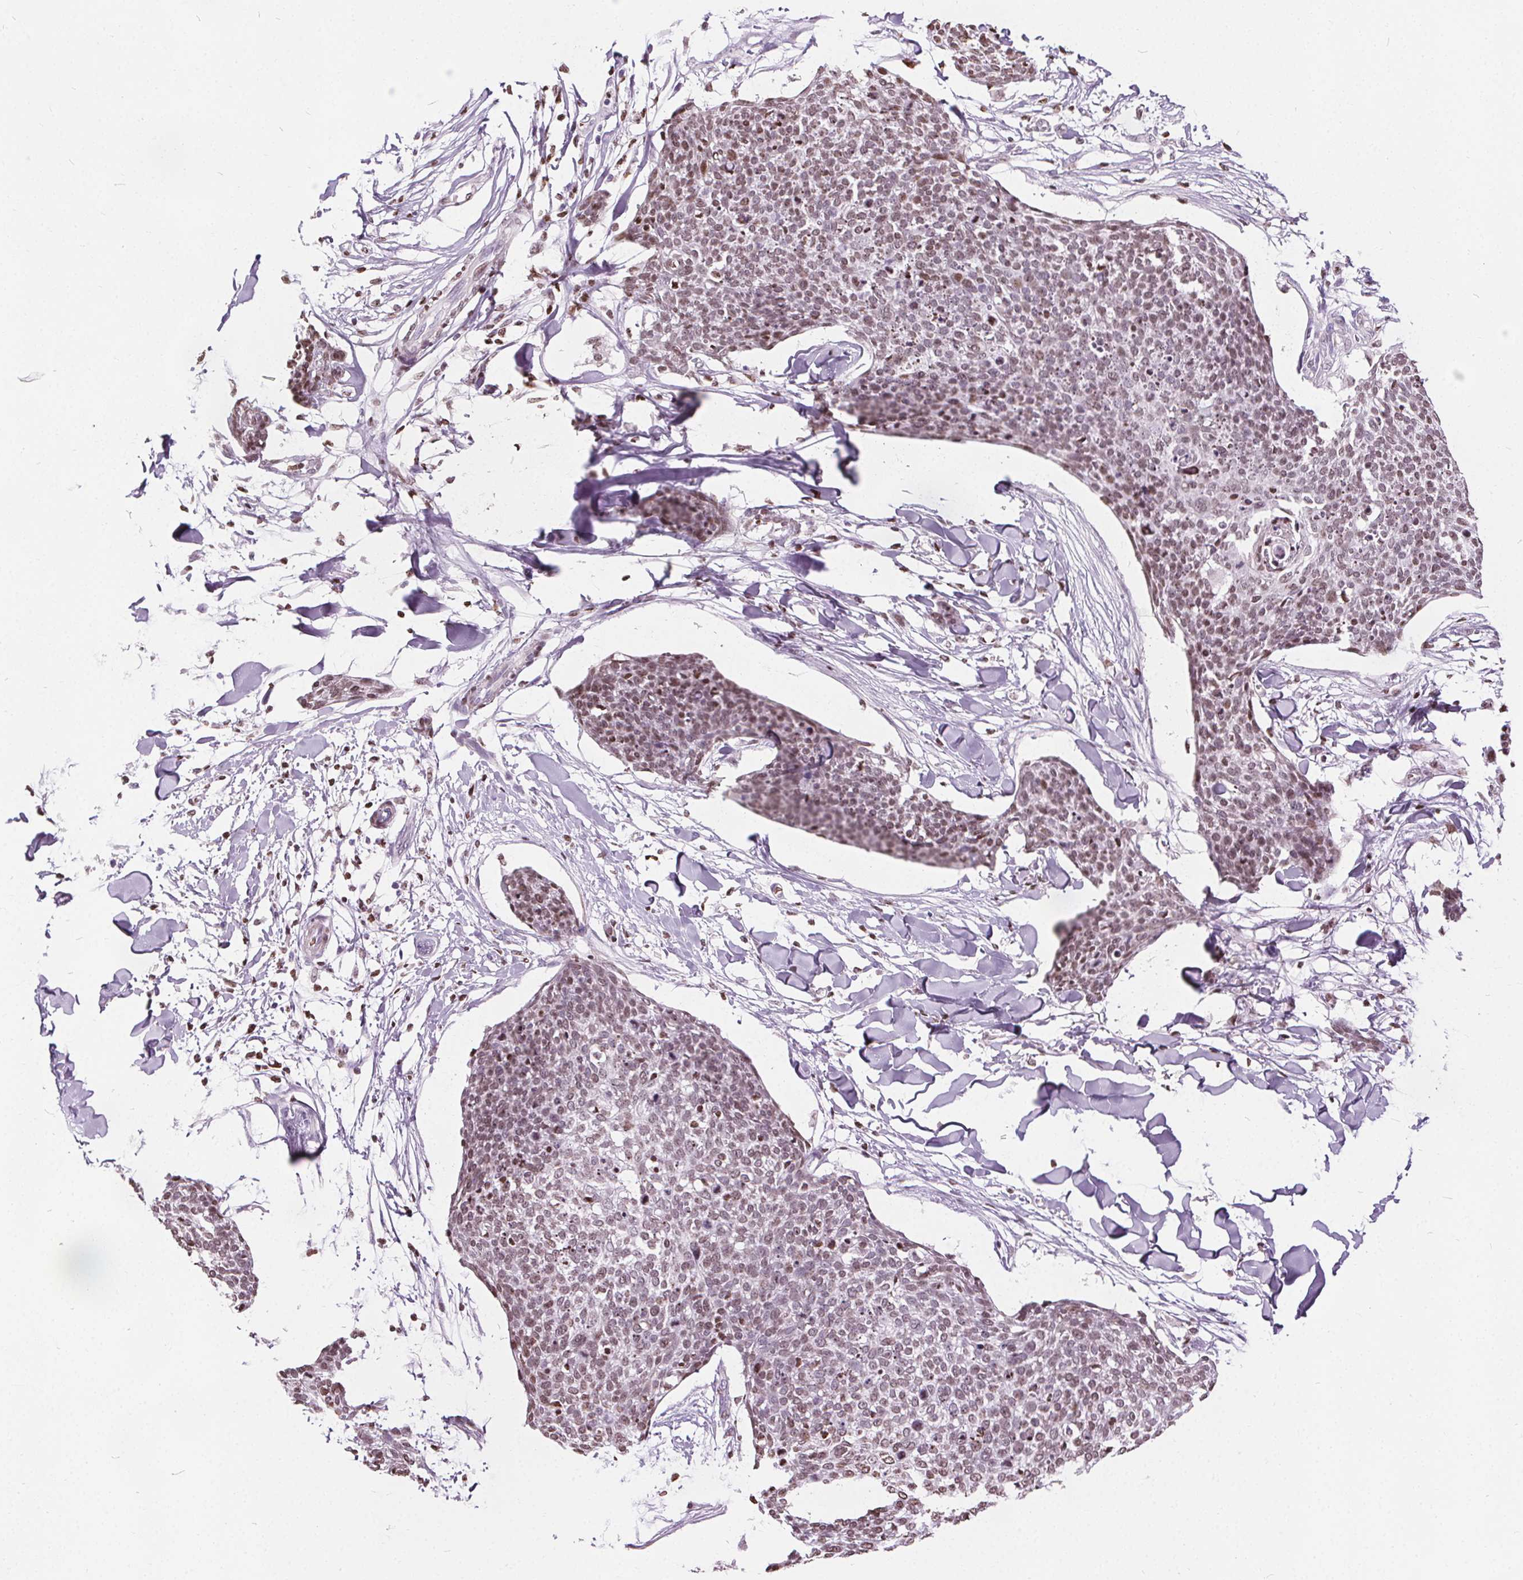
{"staining": {"intensity": "weak", "quantity": ">75%", "location": "nuclear"}, "tissue": "skin cancer", "cell_type": "Tumor cells", "image_type": "cancer", "snomed": [{"axis": "morphology", "description": "Squamous cell carcinoma, NOS"}, {"axis": "topography", "description": "Skin"}, {"axis": "topography", "description": "Vulva"}], "caption": "Brown immunohistochemical staining in human skin squamous cell carcinoma reveals weak nuclear staining in about >75% of tumor cells.", "gene": "ISLR2", "patient": {"sex": "female", "age": 75}}